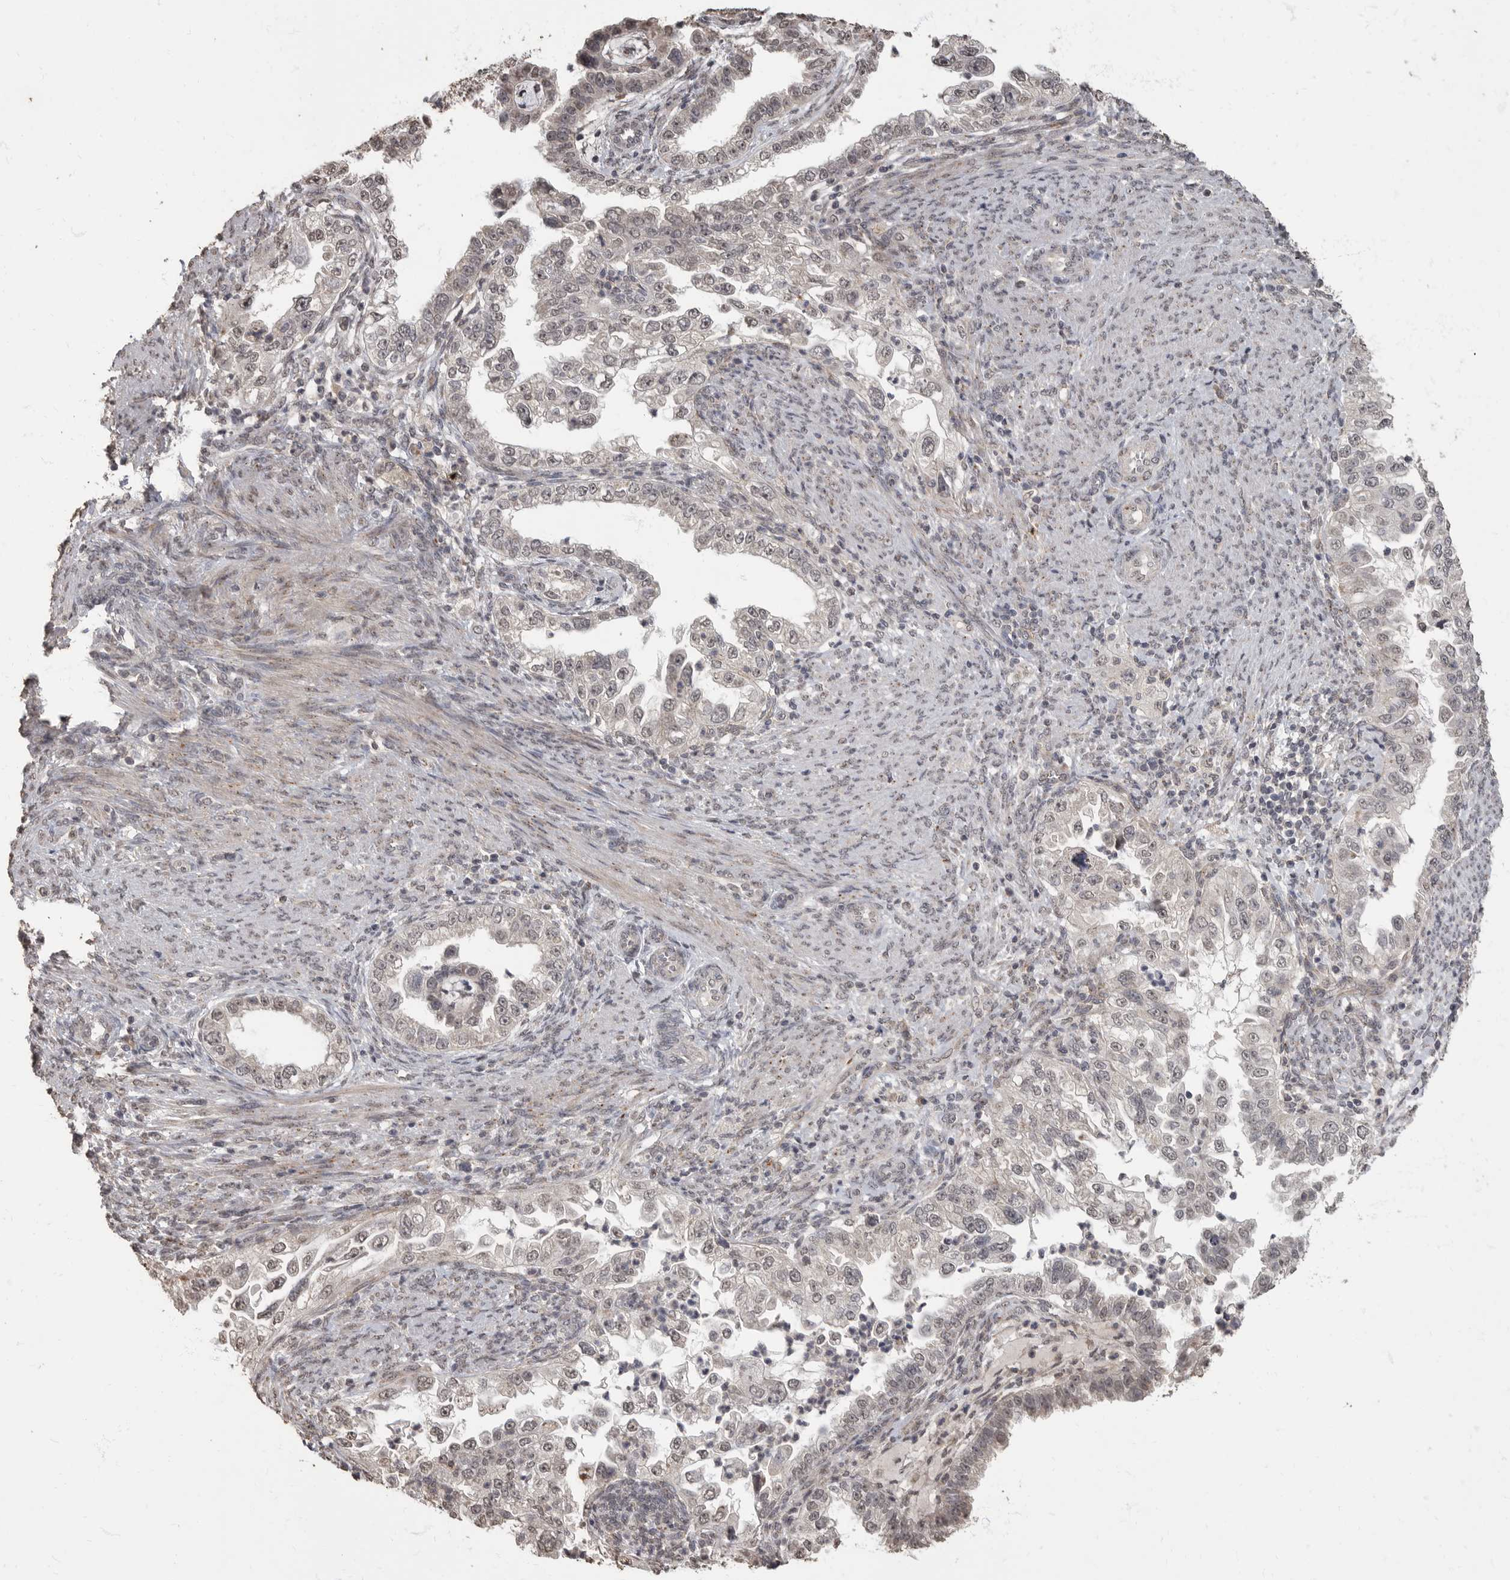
{"staining": {"intensity": "negative", "quantity": "none", "location": "none"}, "tissue": "endometrial cancer", "cell_type": "Tumor cells", "image_type": "cancer", "snomed": [{"axis": "morphology", "description": "Adenocarcinoma, NOS"}, {"axis": "topography", "description": "Endometrium"}], "caption": "Immunohistochemical staining of human endometrial cancer (adenocarcinoma) shows no significant expression in tumor cells.", "gene": "MAFG", "patient": {"sex": "female", "age": 85}}